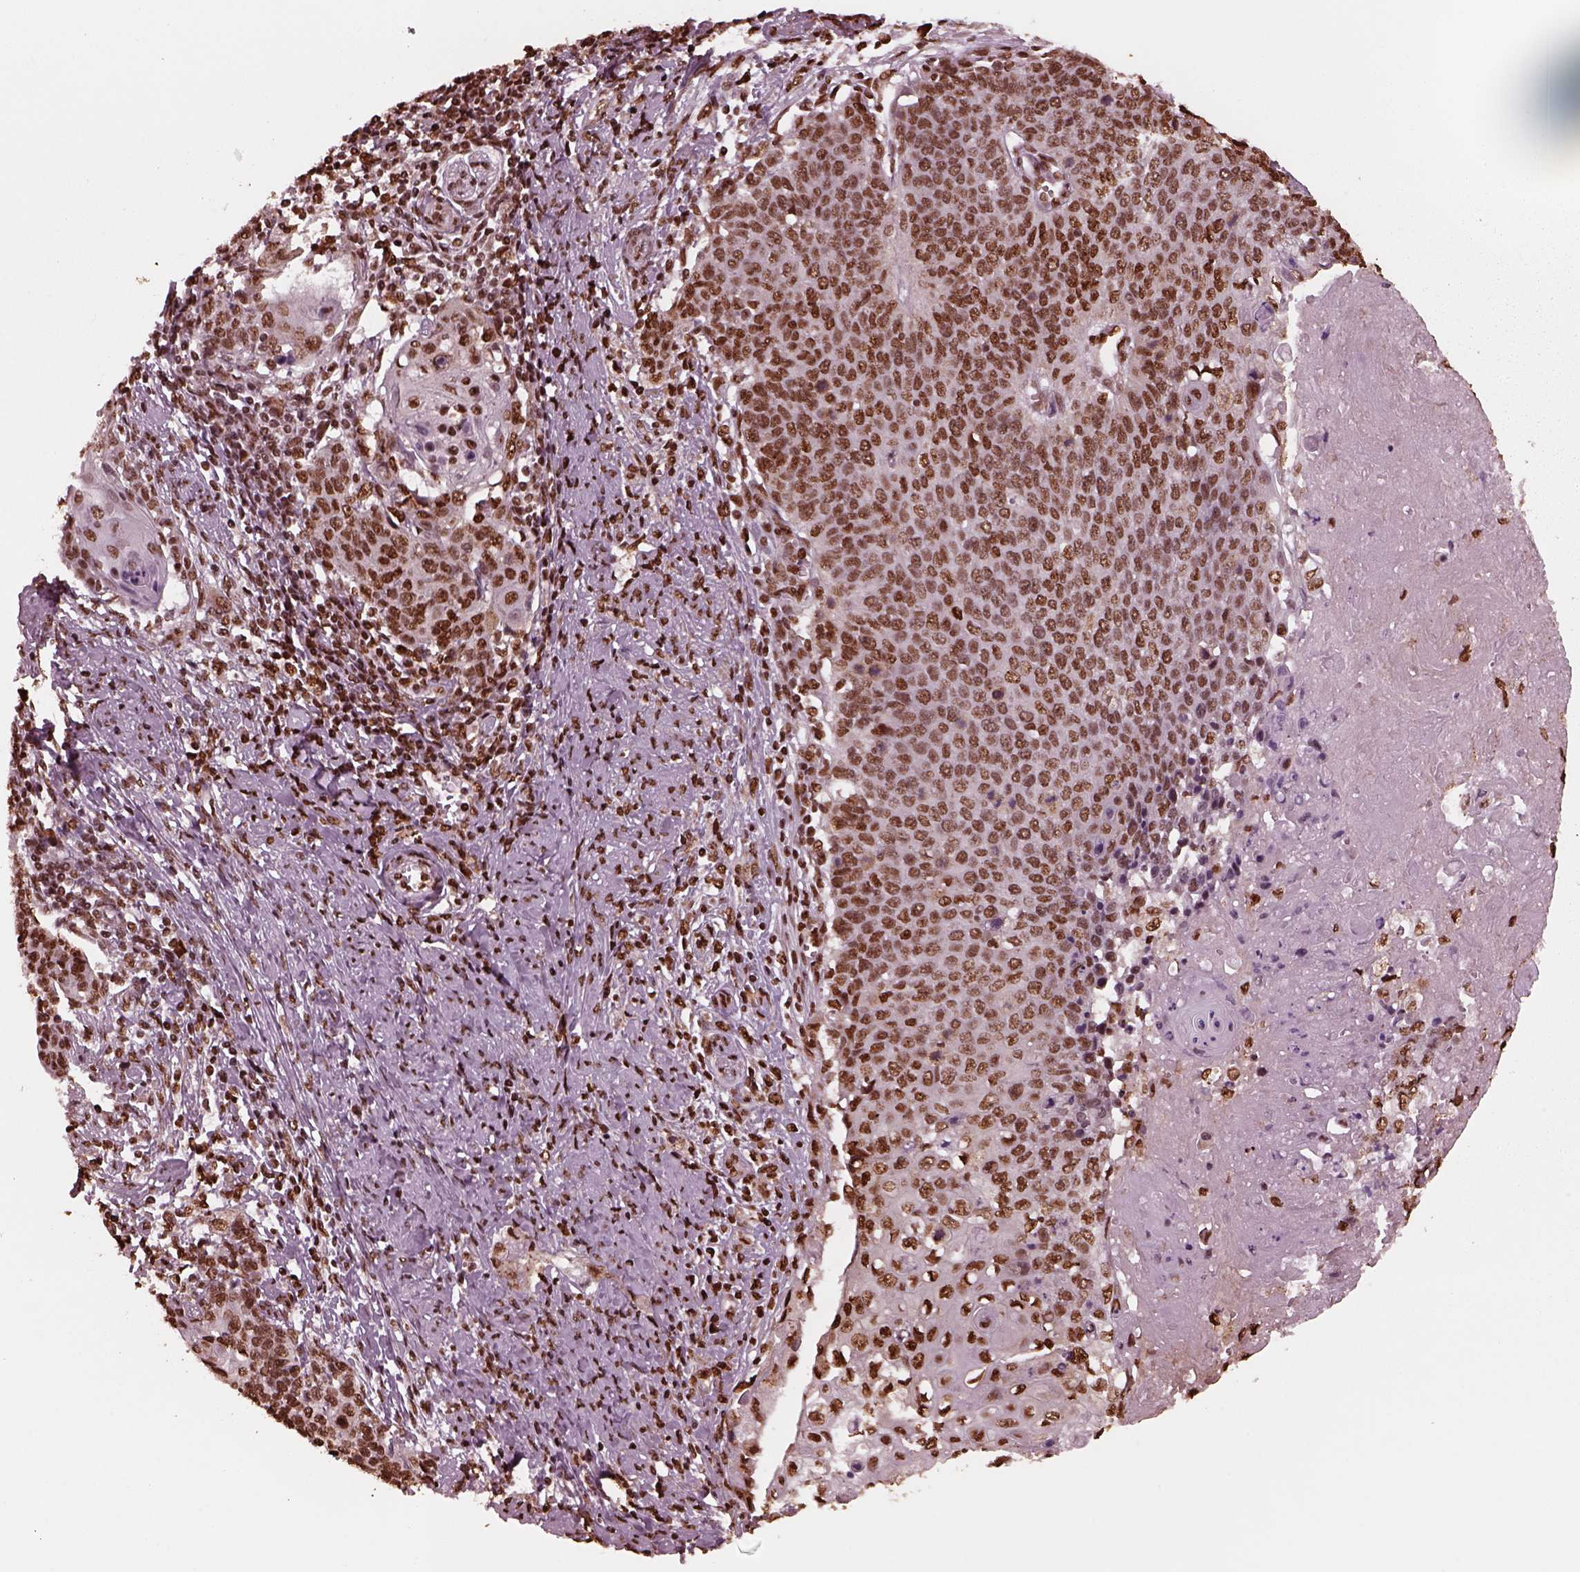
{"staining": {"intensity": "strong", "quantity": ">75%", "location": "nuclear"}, "tissue": "cervical cancer", "cell_type": "Tumor cells", "image_type": "cancer", "snomed": [{"axis": "morphology", "description": "Squamous cell carcinoma, NOS"}, {"axis": "topography", "description": "Cervix"}], "caption": "Protein expression analysis of human cervical squamous cell carcinoma reveals strong nuclear staining in about >75% of tumor cells.", "gene": "NSD1", "patient": {"sex": "female", "age": 39}}